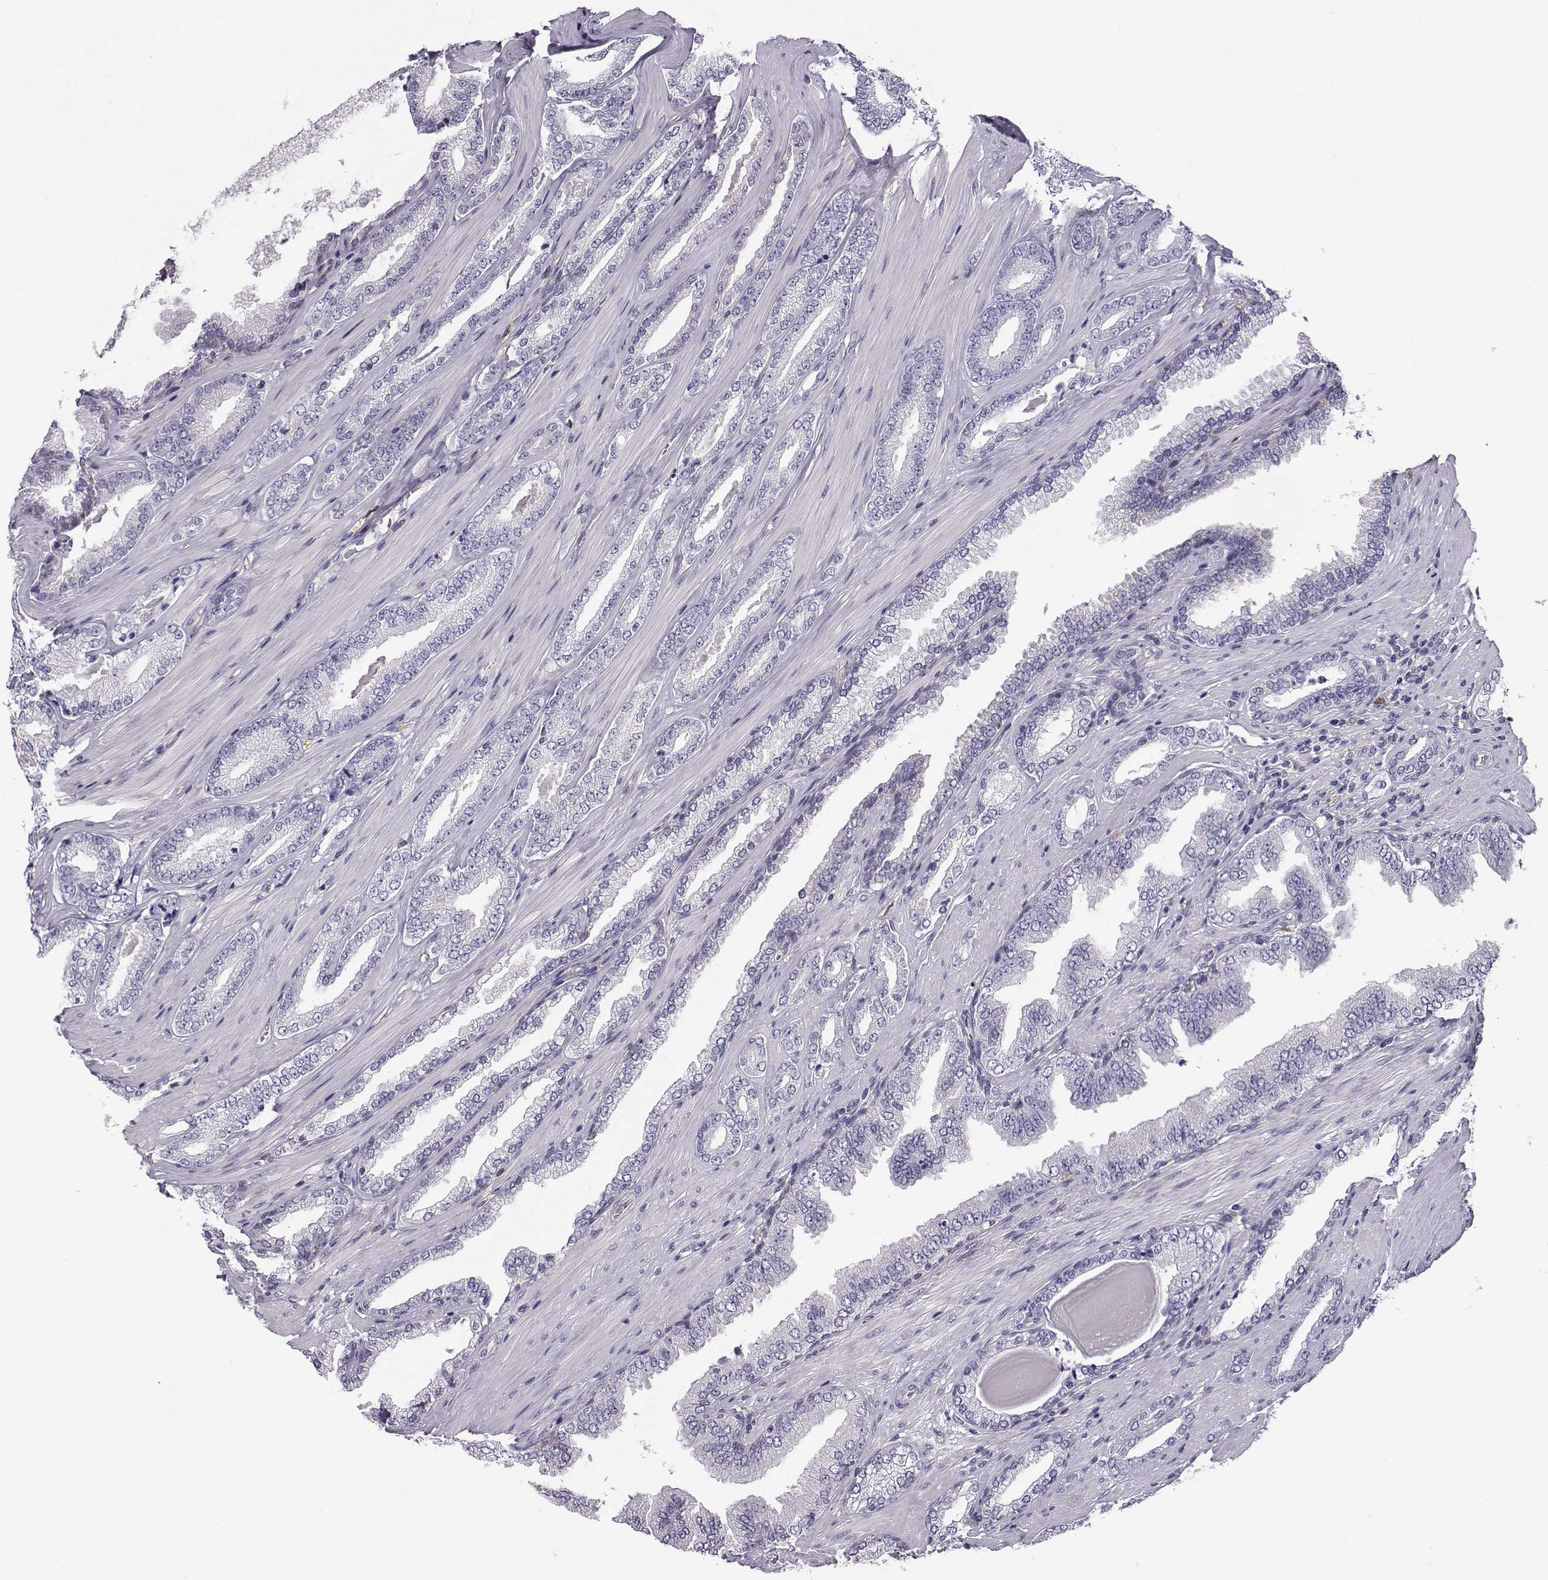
{"staining": {"intensity": "negative", "quantity": "none", "location": "none"}, "tissue": "prostate cancer", "cell_type": "Tumor cells", "image_type": "cancer", "snomed": [{"axis": "morphology", "description": "Adenocarcinoma, Low grade"}, {"axis": "topography", "description": "Prostate"}], "caption": "Prostate low-grade adenocarcinoma stained for a protein using immunohistochemistry (IHC) displays no staining tumor cells.", "gene": "AKR1B1", "patient": {"sex": "male", "age": 61}}